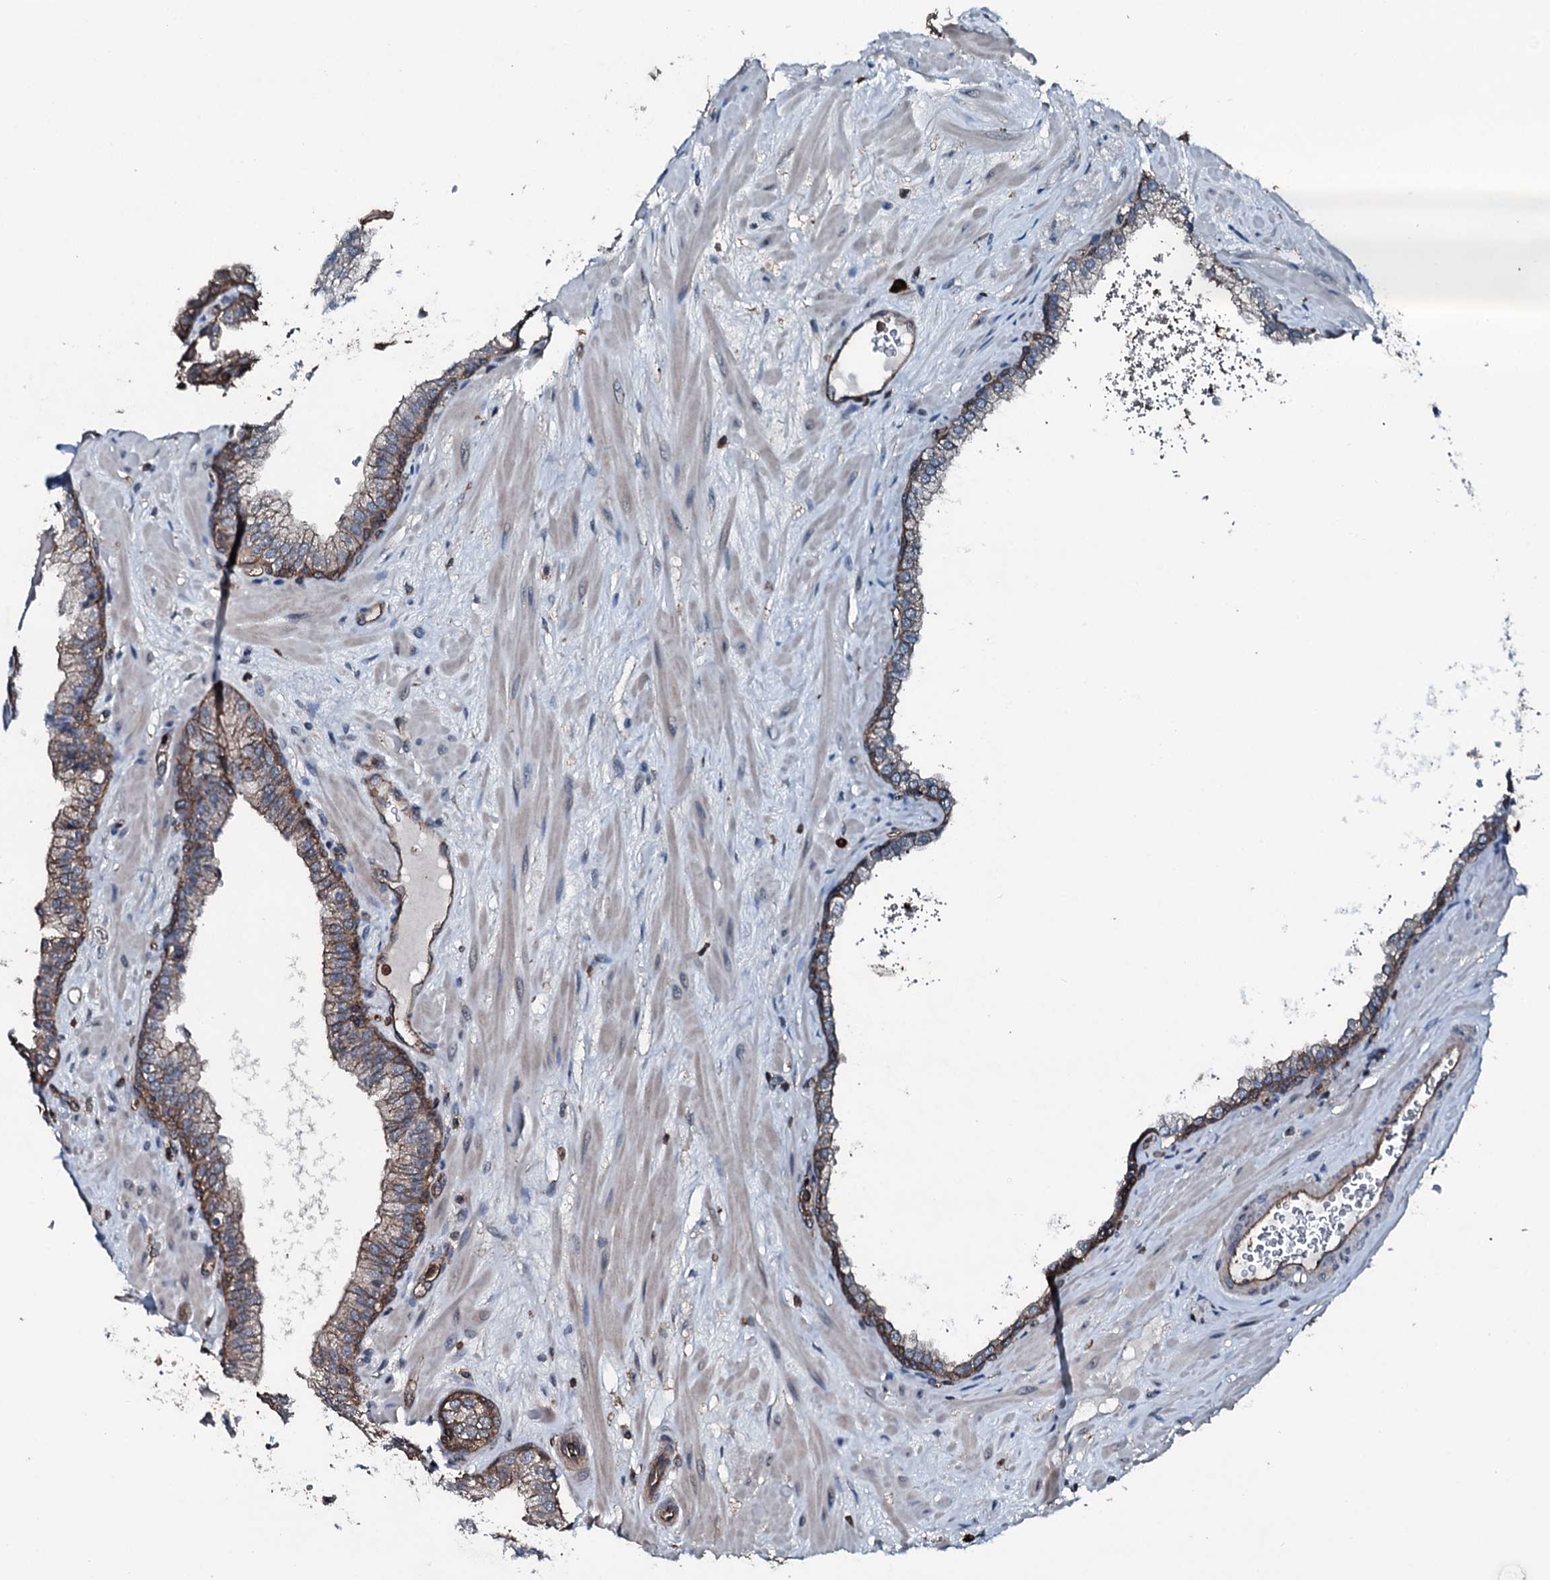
{"staining": {"intensity": "moderate", "quantity": ">75%", "location": "cytoplasmic/membranous"}, "tissue": "prostate", "cell_type": "Glandular cells", "image_type": "normal", "snomed": [{"axis": "morphology", "description": "Normal tissue, NOS"}, {"axis": "topography", "description": "Prostate"}], "caption": "A photomicrograph of prostate stained for a protein reveals moderate cytoplasmic/membranous brown staining in glandular cells. The staining was performed using DAB to visualize the protein expression in brown, while the nuclei were stained in blue with hematoxylin (Magnification: 20x).", "gene": "SLC25A38", "patient": {"sex": "male", "age": 60}}